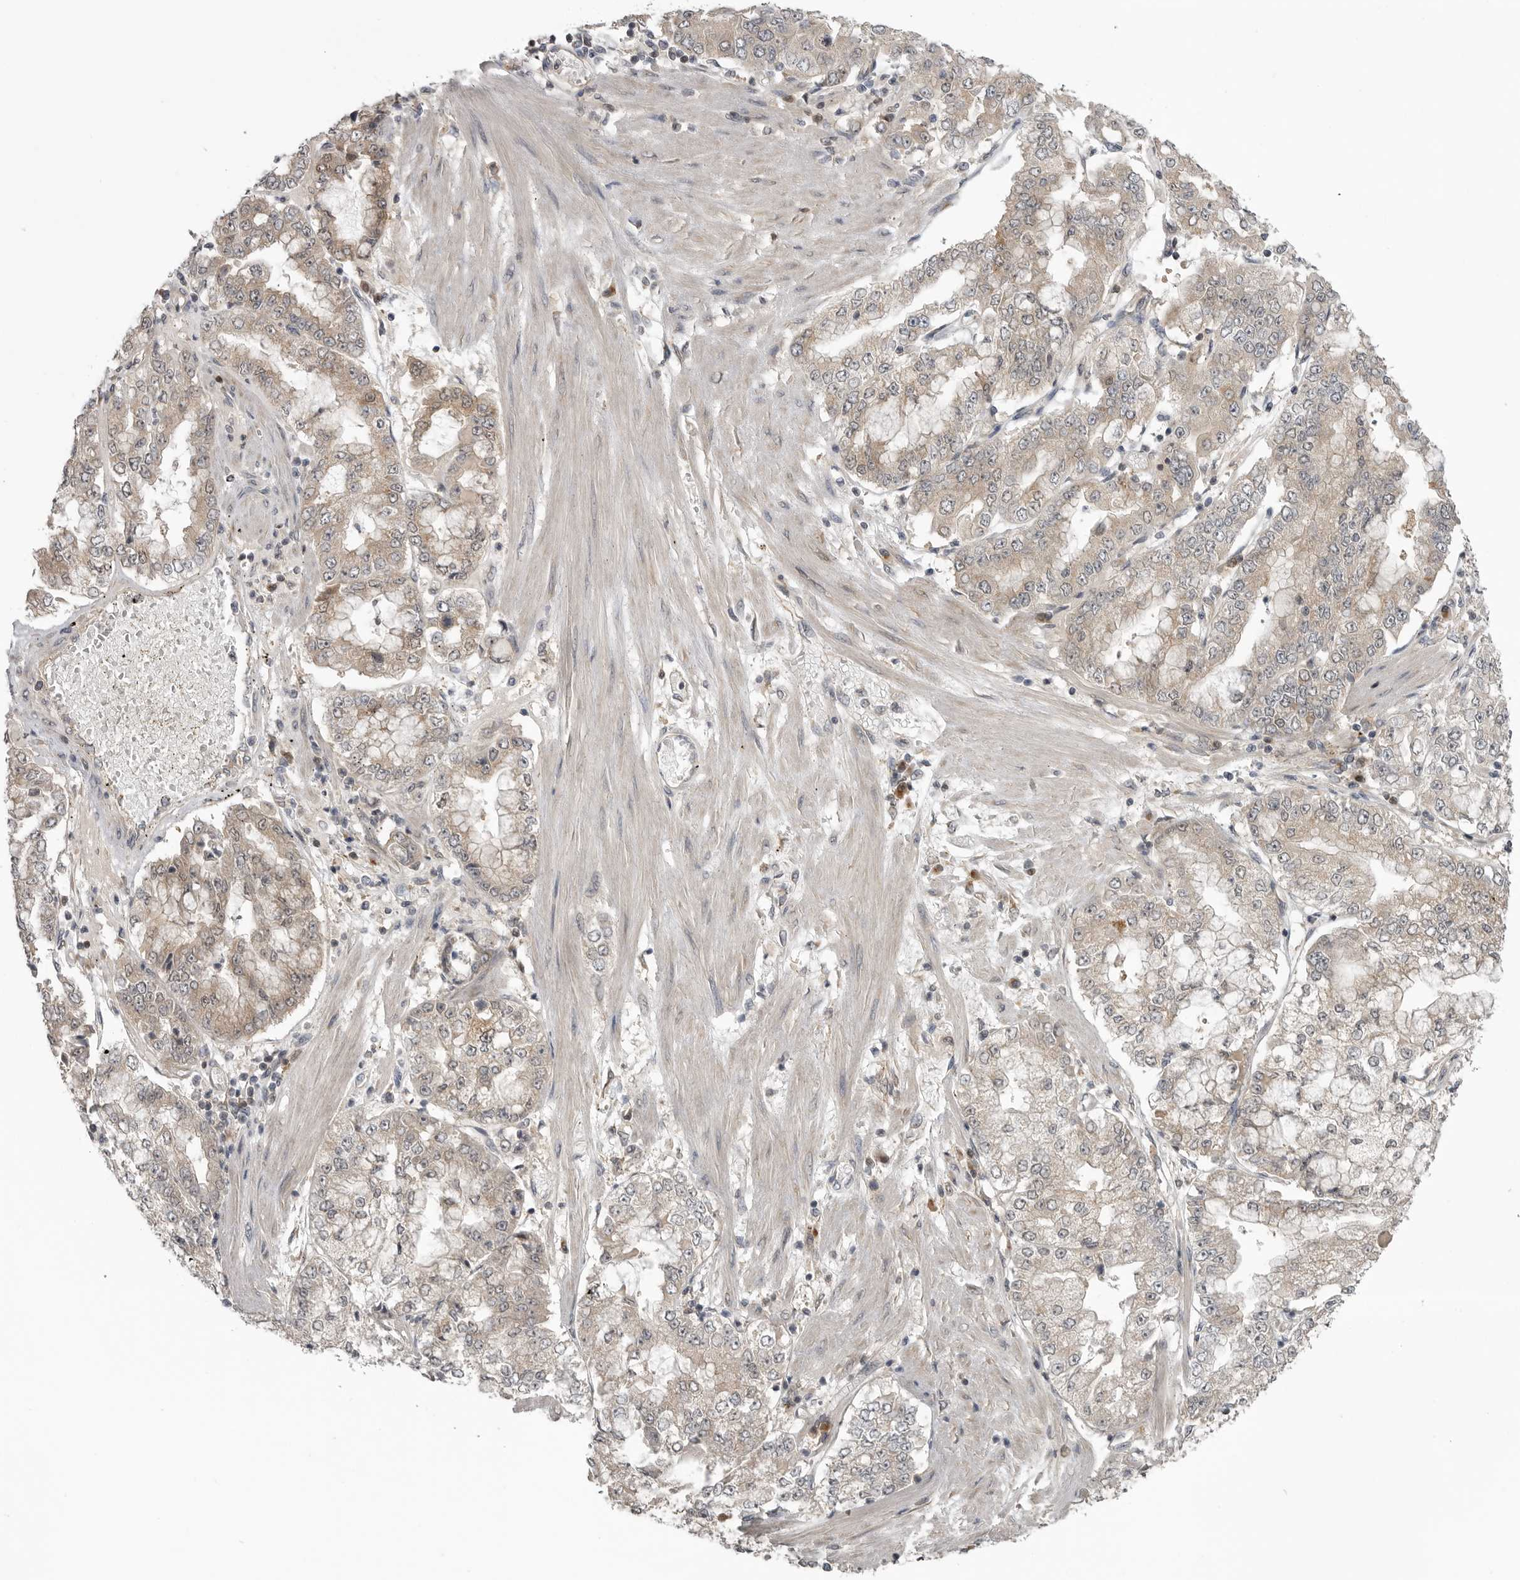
{"staining": {"intensity": "weak", "quantity": "25%-75%", "location": "cytoplasmic/membranous"}, "tissue": "stomach cancer", "cell_type": "Tumor cells", "image_type": "cancer", "snomed": [{"axis": "morphology", "description": "Adenocarcinoma, NOS"}, {"axis": "topography", "description": "Stomach"}], "caption": "This micrograph shows stomach cancer (adenocarcinoma) stained with immunohistochemistry to label a protein in brown. The cytoplasmic/membranous of tumor cells show weak positivity for the protein. Nuclei are counter-stained blue.", "gene": "MAPK13", "patient": {"sex": "male", "age": 76}}